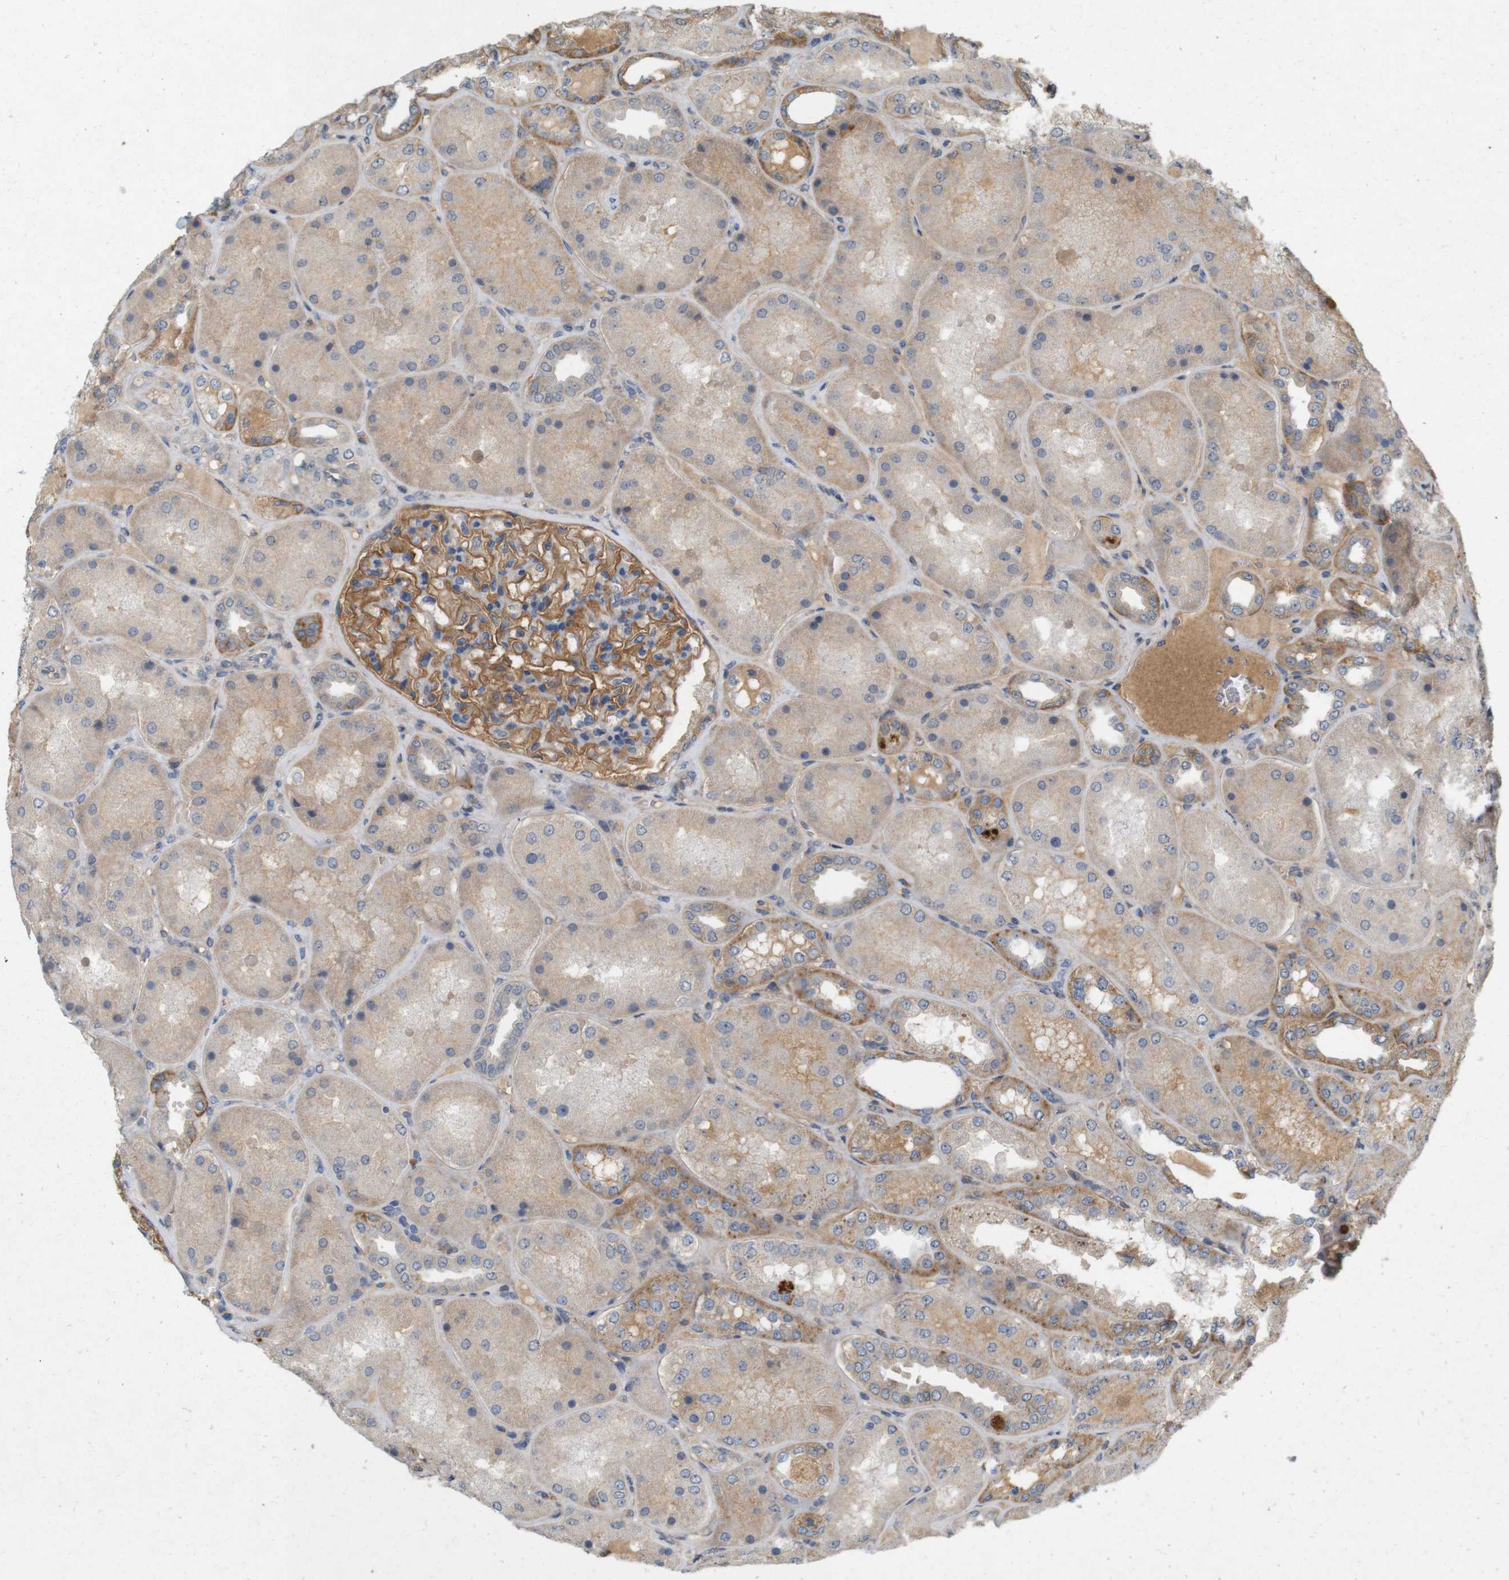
{"staining": {"intensity": "moderate", "quantity": ">75%", "location": "cytoplasmic/membranous"}, "tissue": "kidney", "cell_type": "Cells in glomeruli", "image_type": "normal", "snomed": [{"axis": "morphology", "description": "Normal tissue, NOS"}, {"axis": "topography", "description": "Kidney"}], "caption": "Immunohistochemical staining of unremarkable kidney reveals medium levels of moderate cytoplasmic/membranous expression in approximately >75% of cells in glomeruli.", "gene": "PVR", "patient": {"sex": "female", "age": 56}}